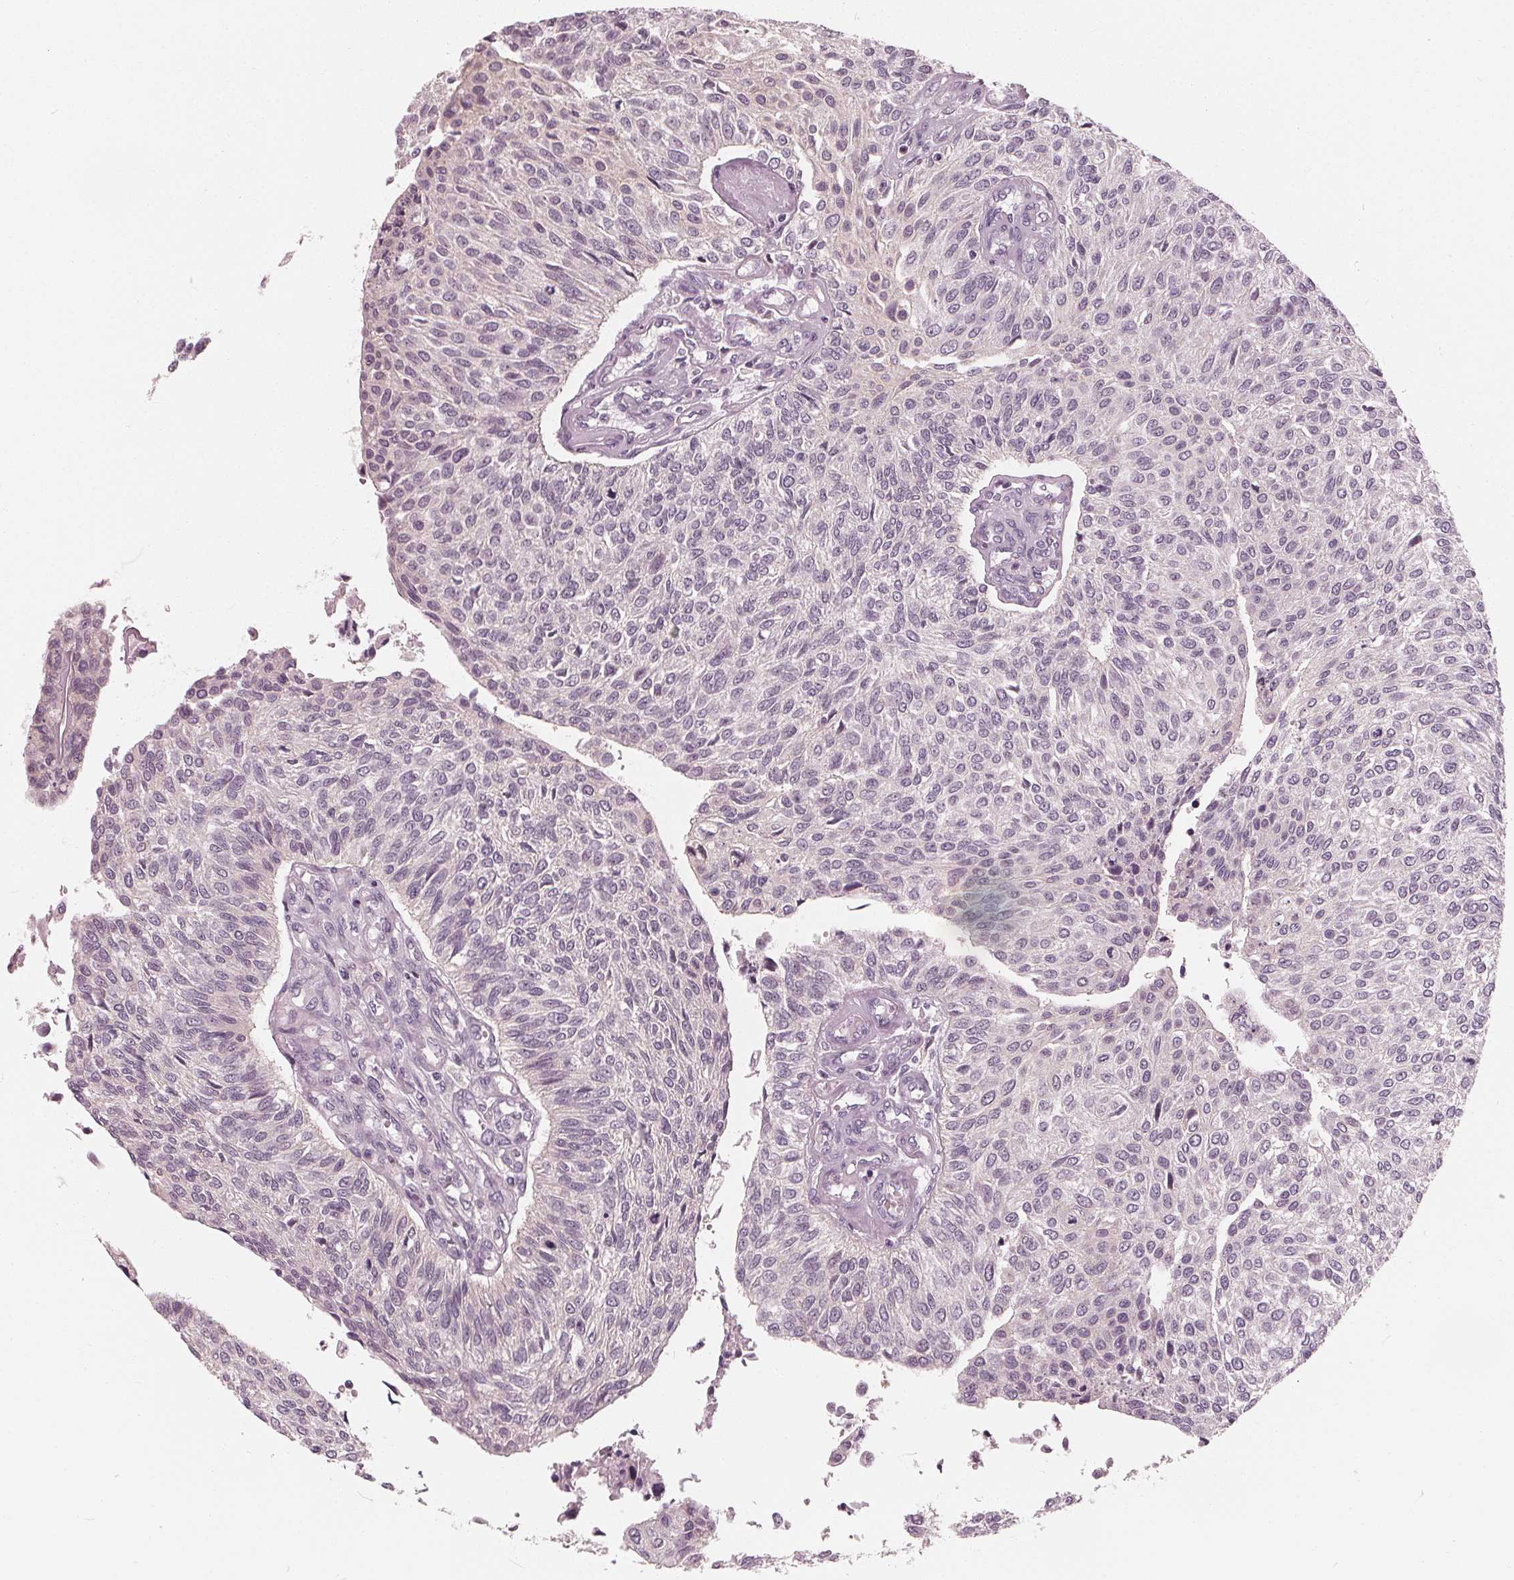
{"staining": {"intensity": "negative", "quantity": "none", "location": "none"}, "tissue": "urothelial cancer", "cell_type": "Tumor cells", "image_type": "cancer", "snomed": [{"axis": "morphology", "description": "Urothelial carcinoma, NOS"}, {"axis": "topography", "description": "Urinary bladder"}], "caption": "Tumor cells are negative for protein expression in human urothelial cancer.", "gene": "SAT2", "patient": {"sex": "male", "age": 55}}